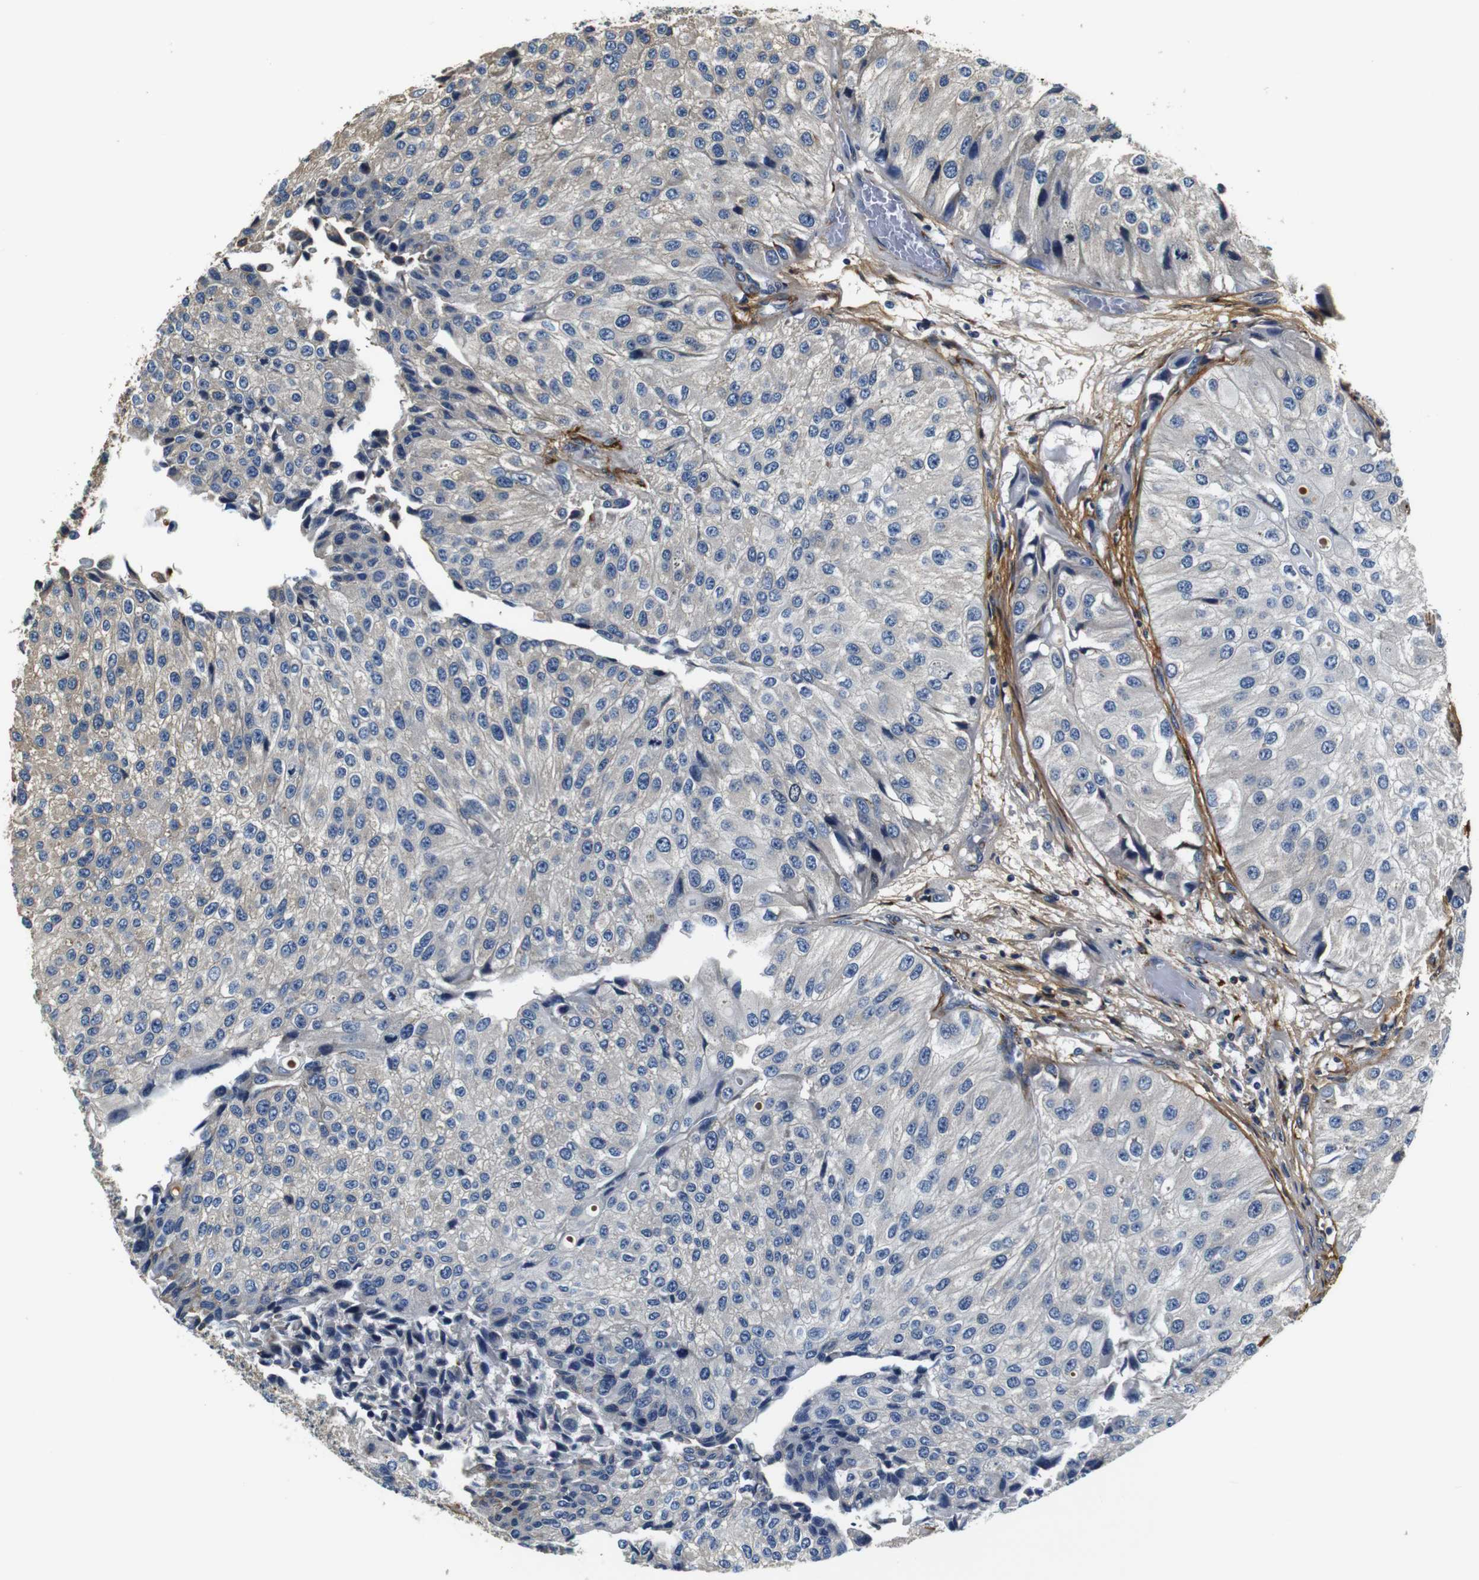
{"staining": {"intensity": "negative", "quantity": "none", "location": "none"}, "tissue": "urothelial cancer", "cell_type": "Tumor cells", "image_type": "cancer", "snomed": [{"axis": "morphology", "description": "Urothelial carcinoma, High grade"}, {"axis": "topography", "description": "Kidney"}, {"axis": "topography", "description": "Urinary bladder"}], "caption": "Tumor cells show no significant staining in high-grade urothelial carcinoma.", "gene": "COL1A1", "patient": {"sex": "male", "age": 77}}